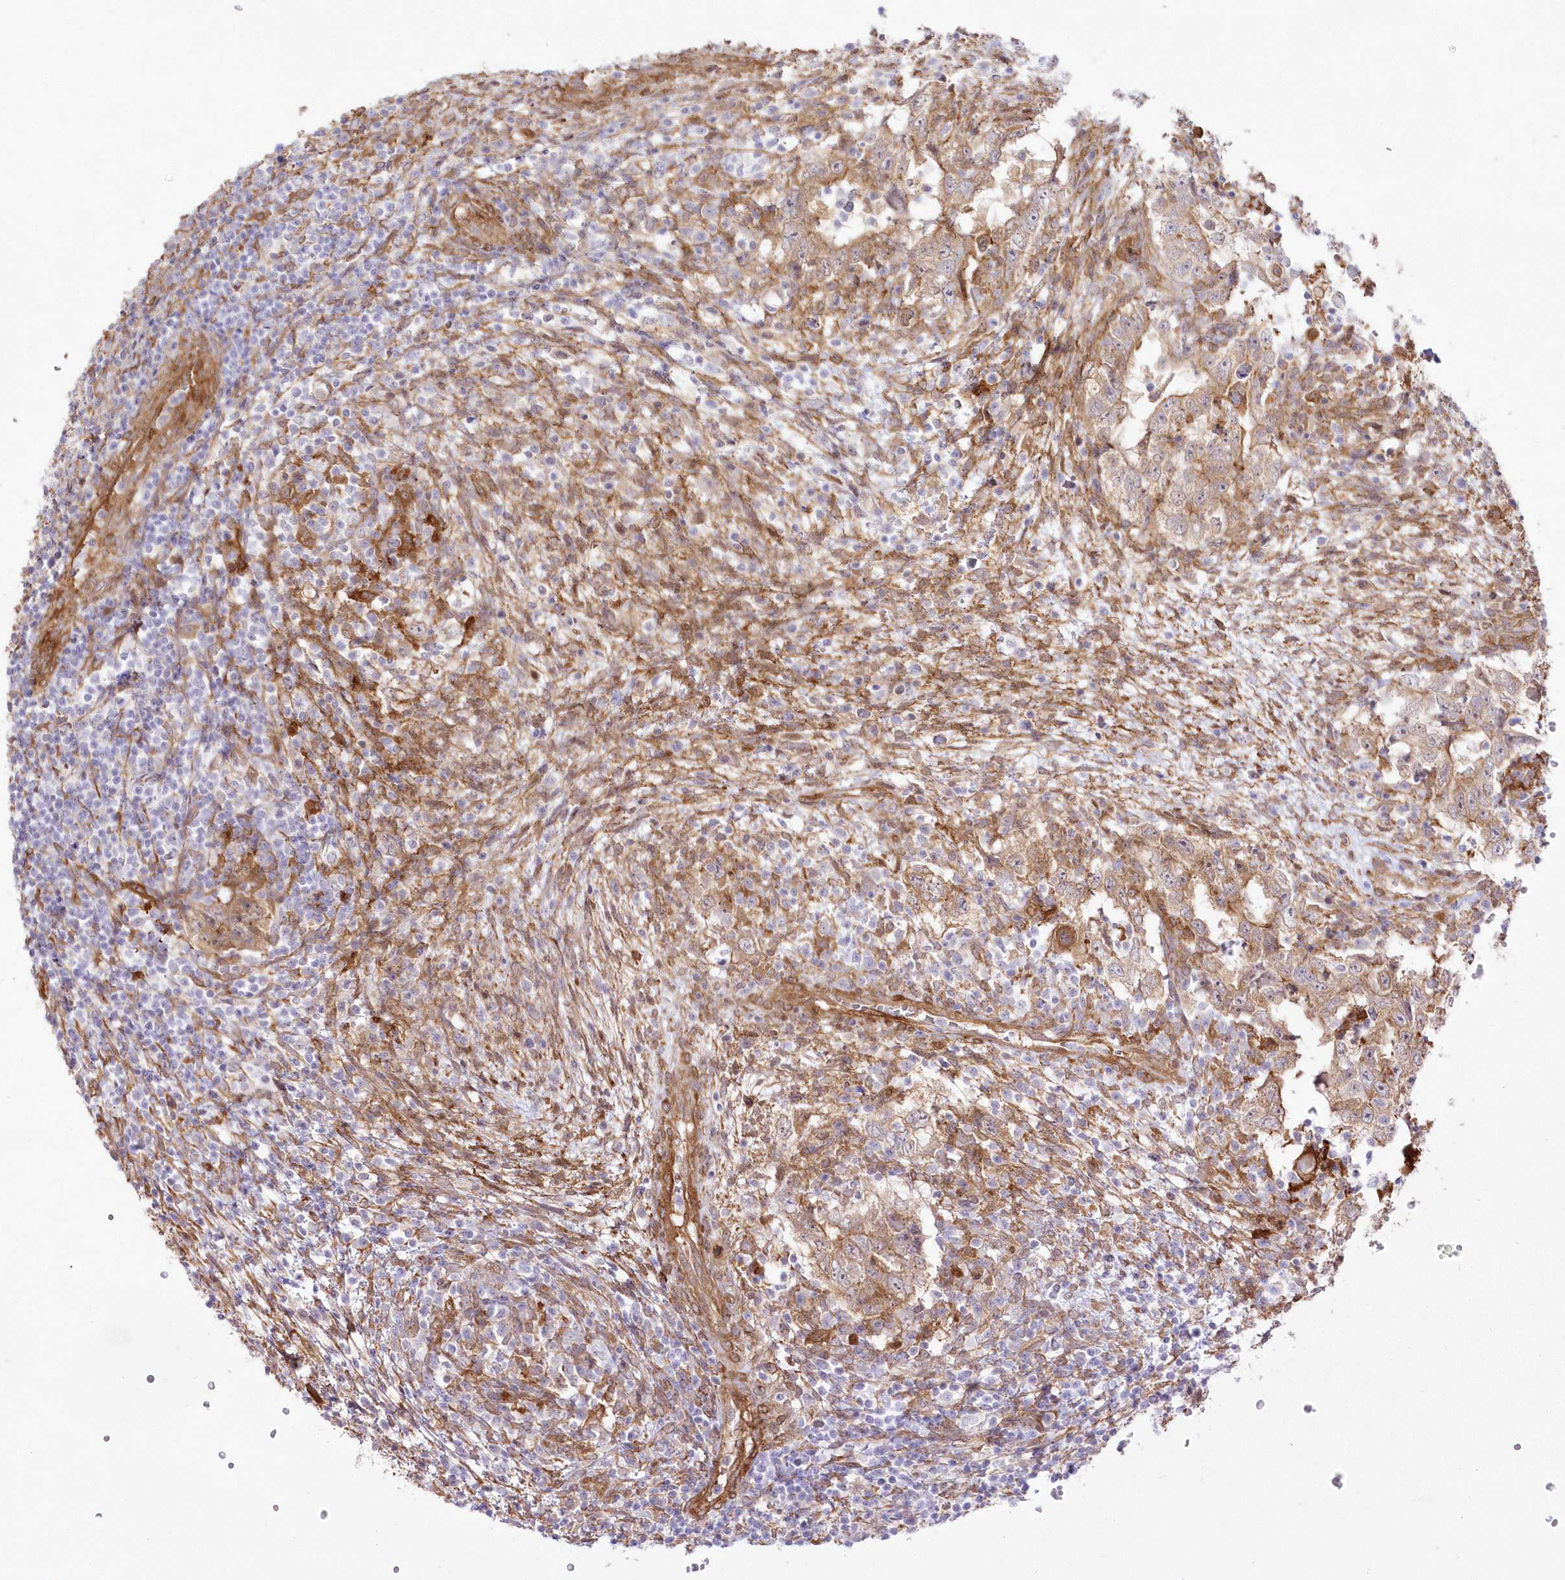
{"staining": {"intensity": "weak", "quantity": ">75%", "location": "cytoplasmic/membranous"}, "tissue": "testis cancer", "cell_type": "Tumor cells", "image_type": "cancer", "snomed": [{"axis": "morphology", "description": "Carcinoma, Embryonal, NOS"}, {"axis": "topography", "description": "Testis"}], "caption": "Immunohistochemical staining of testis cancer displays low levels of weak cytoplasmic/membranous positivity in approximately >75% of tumor cells.", "gene": "SH3PXD2B", "patient": {"sex": "male", "age": 26}}